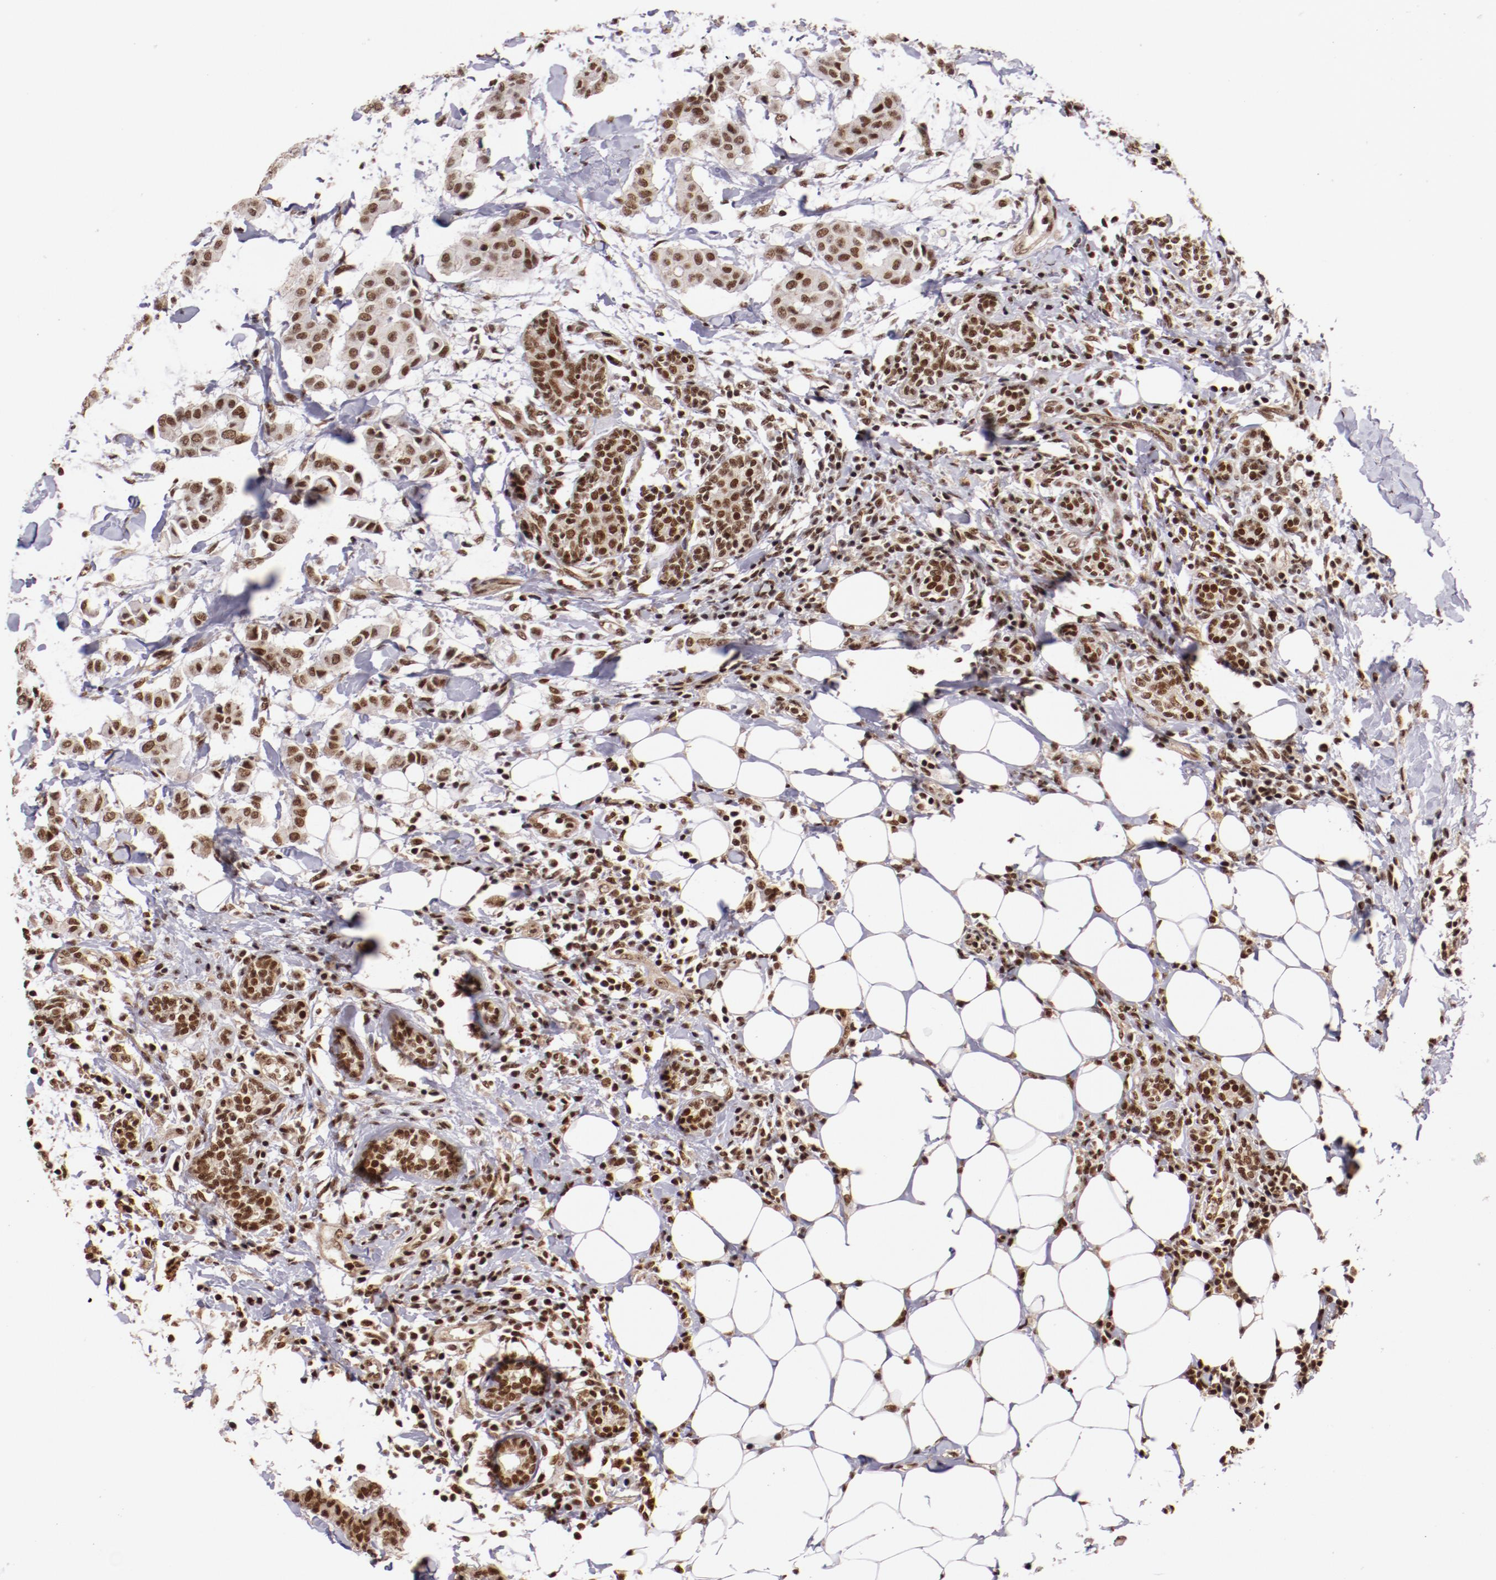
{"staining": {"intensity": "moderate", "quantity": ">75%", "location": "nuclear"}, "tissue": "breast cancer", "cell_type": "Tumor cells", "image_type": "cancer", "snomed": [{"axis": "morphology", "description": "Duct carcinoma"}, {"axis": "topography", "description": "Breast"}], "caption": "Immunohistochemistry (IHC) of breast cancer (intraductal carcinoma) exhibits medium levels of moderate nuclear staining in about >75% of tumor cells.", "gene": "STAG2", "patient": {"sex": "female", "age": 40}}